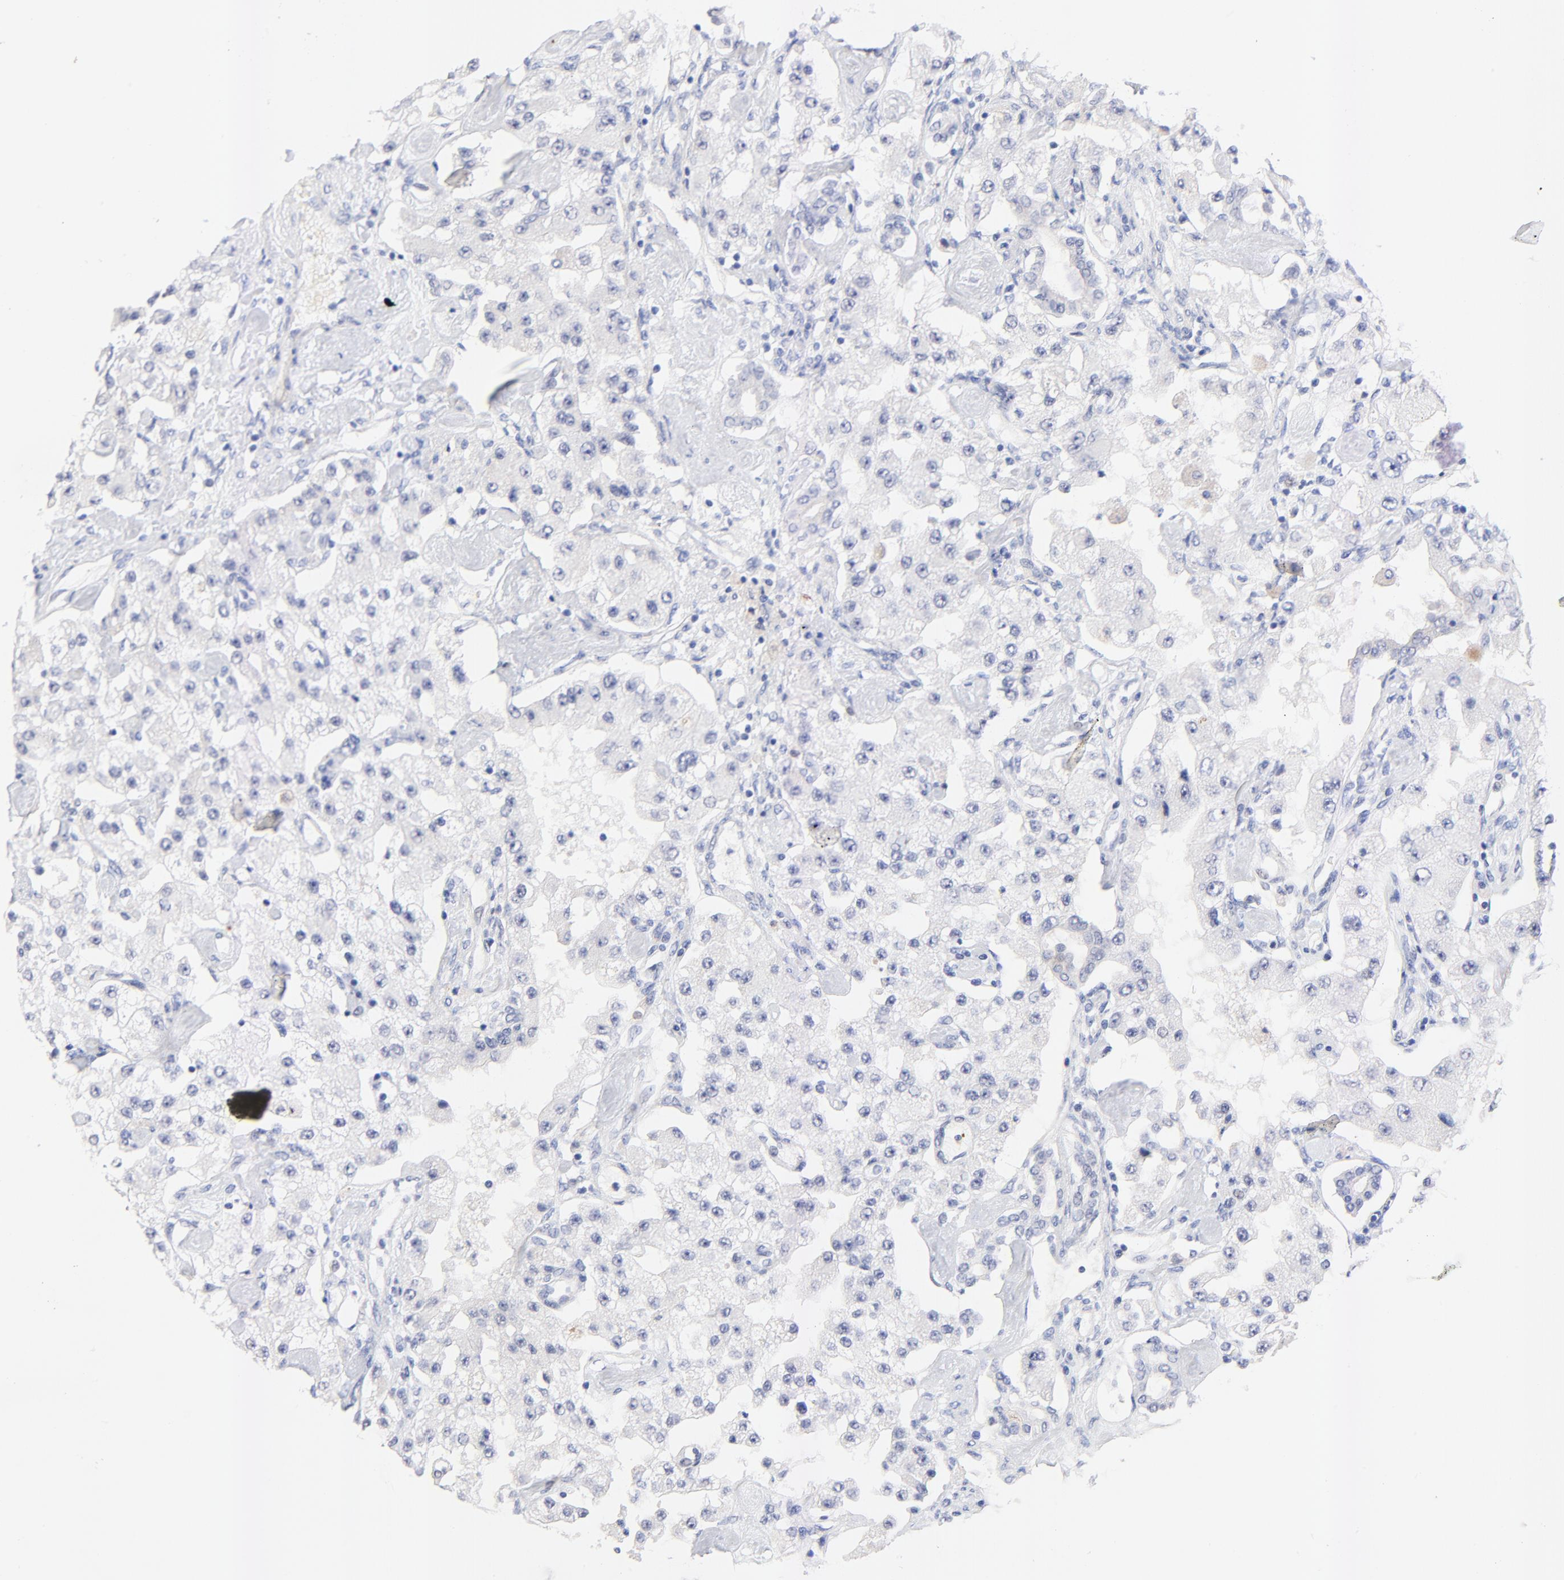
{"staining": {"intensity": "negative", "quantity": "none", "location": "none"}, "tissue": "carcinoid", "cell_type": "Tumor cells", "image_type": "cancer", "snomed": [{"axis": "morphology", "description": "Carcinoid, malignant, NOS"}, {"axis": "topography", "description": "Pancreas"}], "caption": "The micrograph exhibits no staining of tumor cells in malignant carcinoid.", "gene": "FAM117B", "patient": {"sex": "male", "age": 41}}